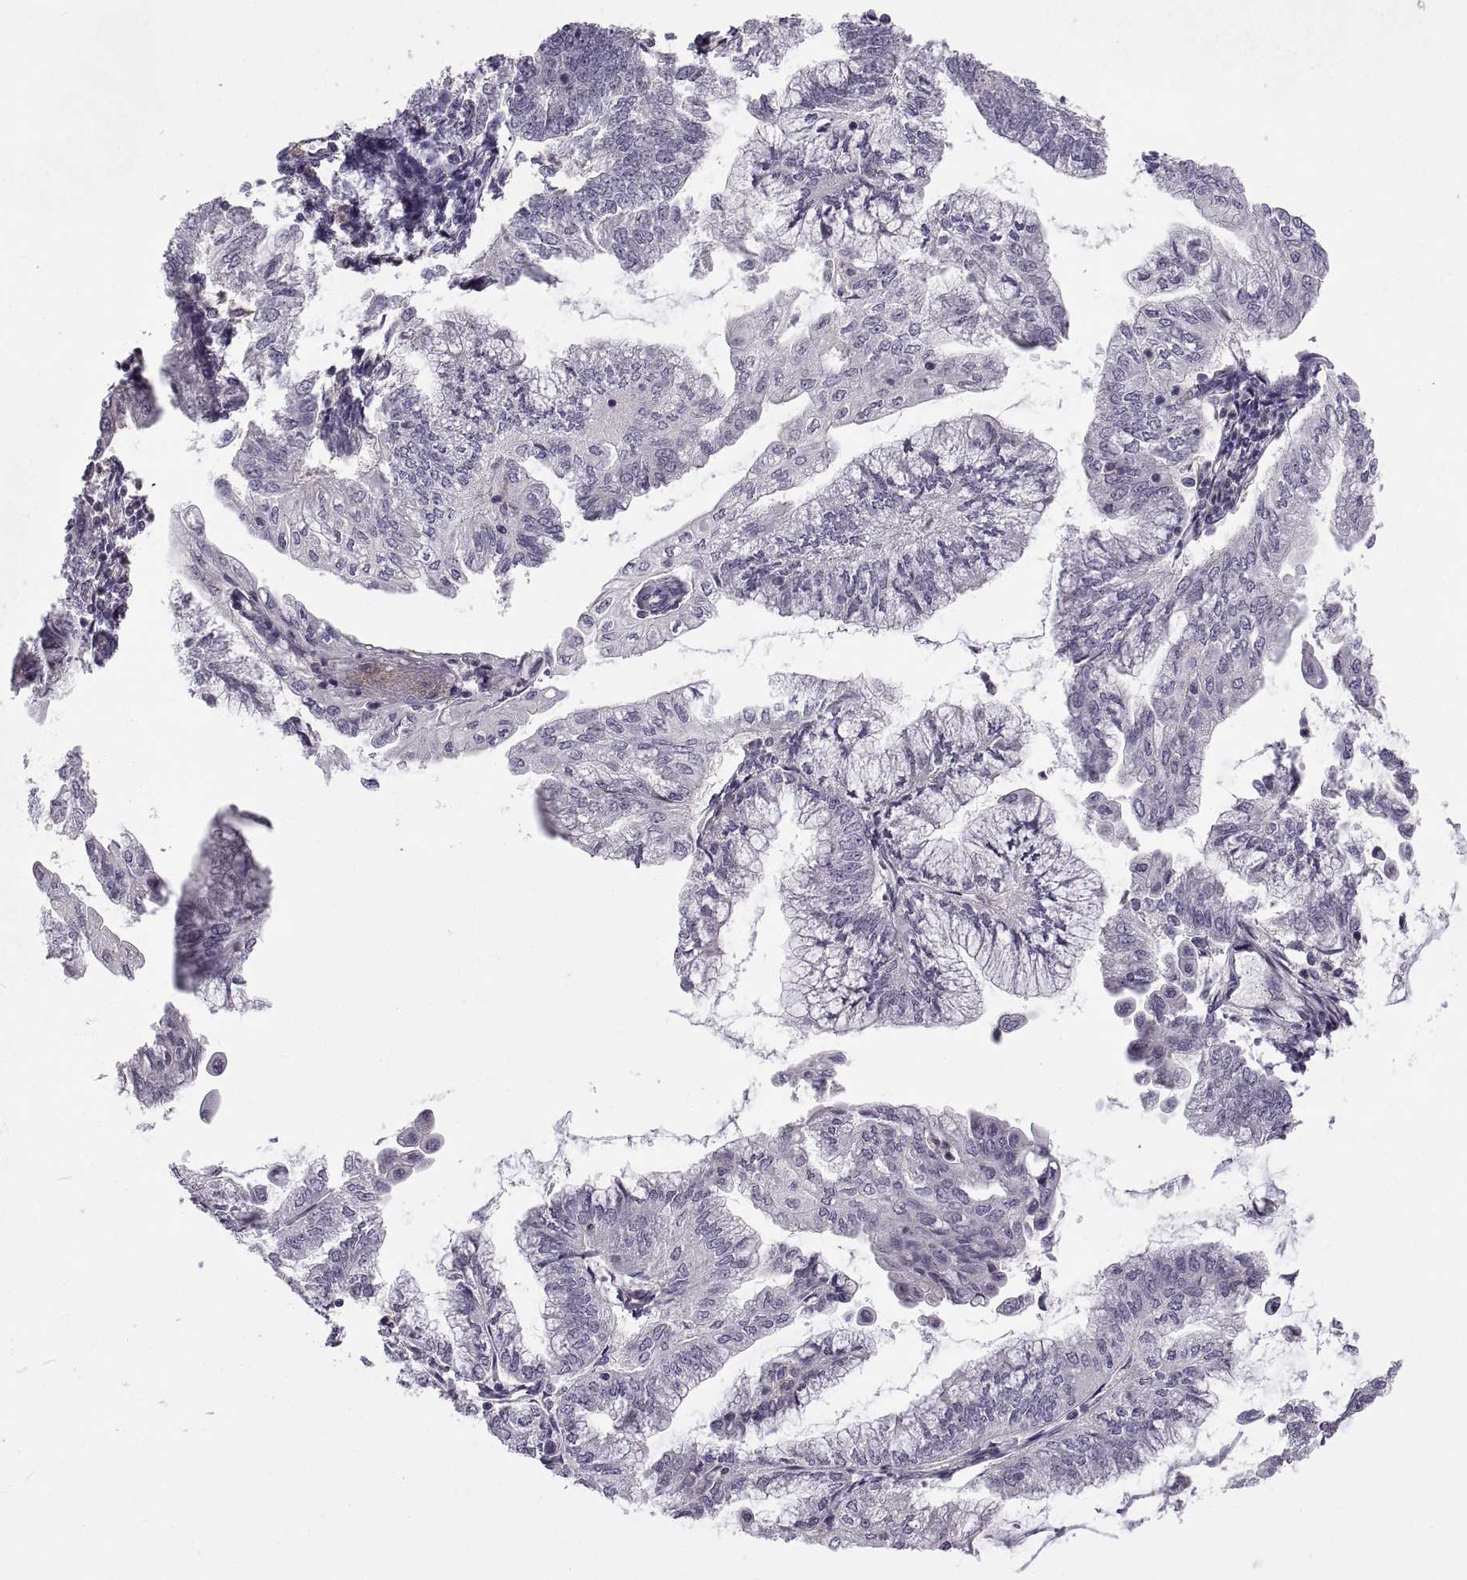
{"staining": {"intensity": "negative", "quantity": "none", "location": "none"}, "tissue": "endometrial cancer", "cell_type": "Tumor cells", "image_type": "cancer", "snomed": [{"axis": "morphology", "description": "Adenocarcinoma, NOS"}, {"axis": "topography", "description": "Endometrium"}], "caption": "Immunohistochemical staining of endometrial cancer reveals no significant positivity in tumor cells.", "gene": "RALB", "patient": {"sex": "female", "age": 55}}